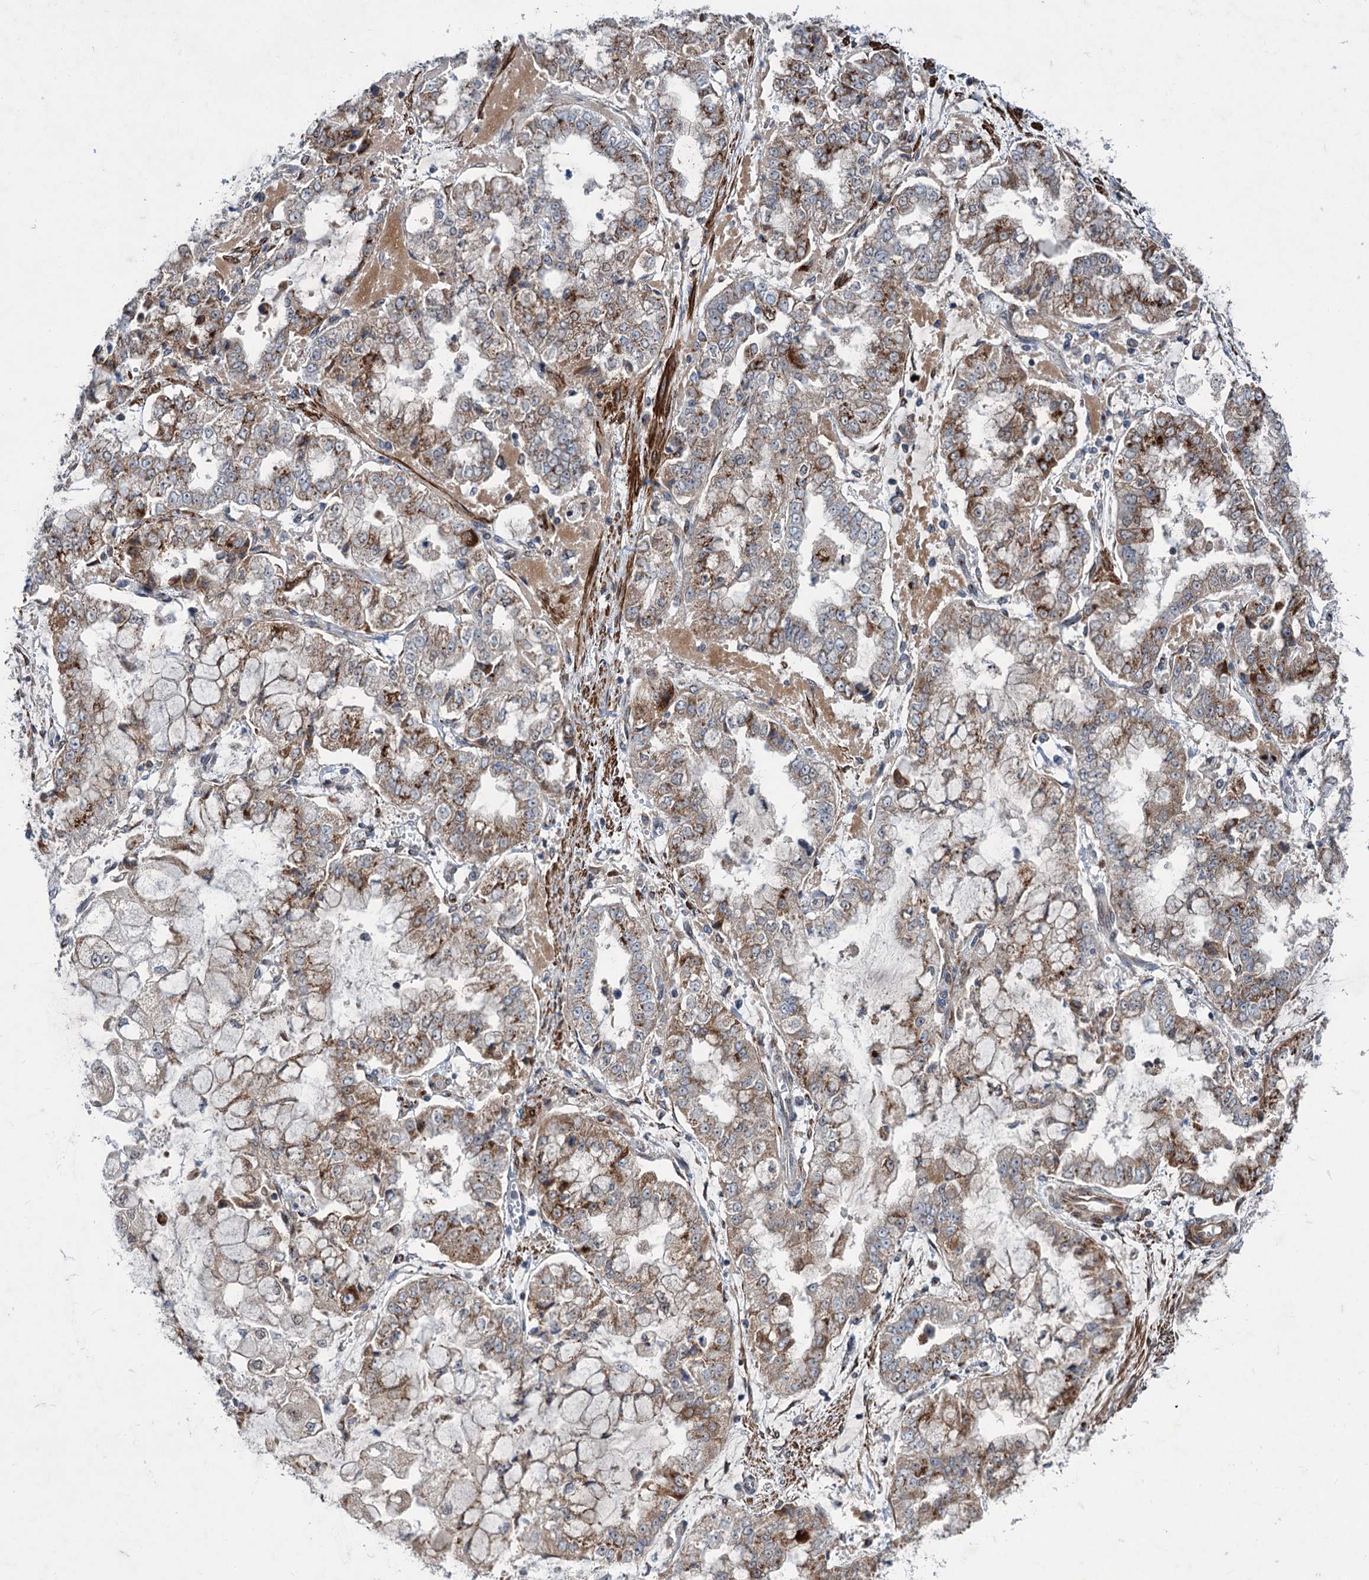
{"staining": {"intensity": "moderate", "quantity": ">75%", "location": "cytoplasmic/membranous"}, "tissue": "stomach cancer", "cell_type": "Tumor cells", "image_type": "cancer", "snomed": [{"axis": "morphology", "description": "Adenocarcinoma, NOS"}, {"axis": "topography", "description": "Stomach"}], "caption": "IHC staining of stomach cancer, which shows medium levels of moderate cytoplasmic/membranous expression in about >75% of tumor cells indicating moderate cytoplasmic/membranous protein staining. The staining was performed using DAB (brown) for protein detection and nuclei were counterstained in hematoxylin (blue).", "gene": "ELP4", "patient": {"sex": "male", "age": 76}}